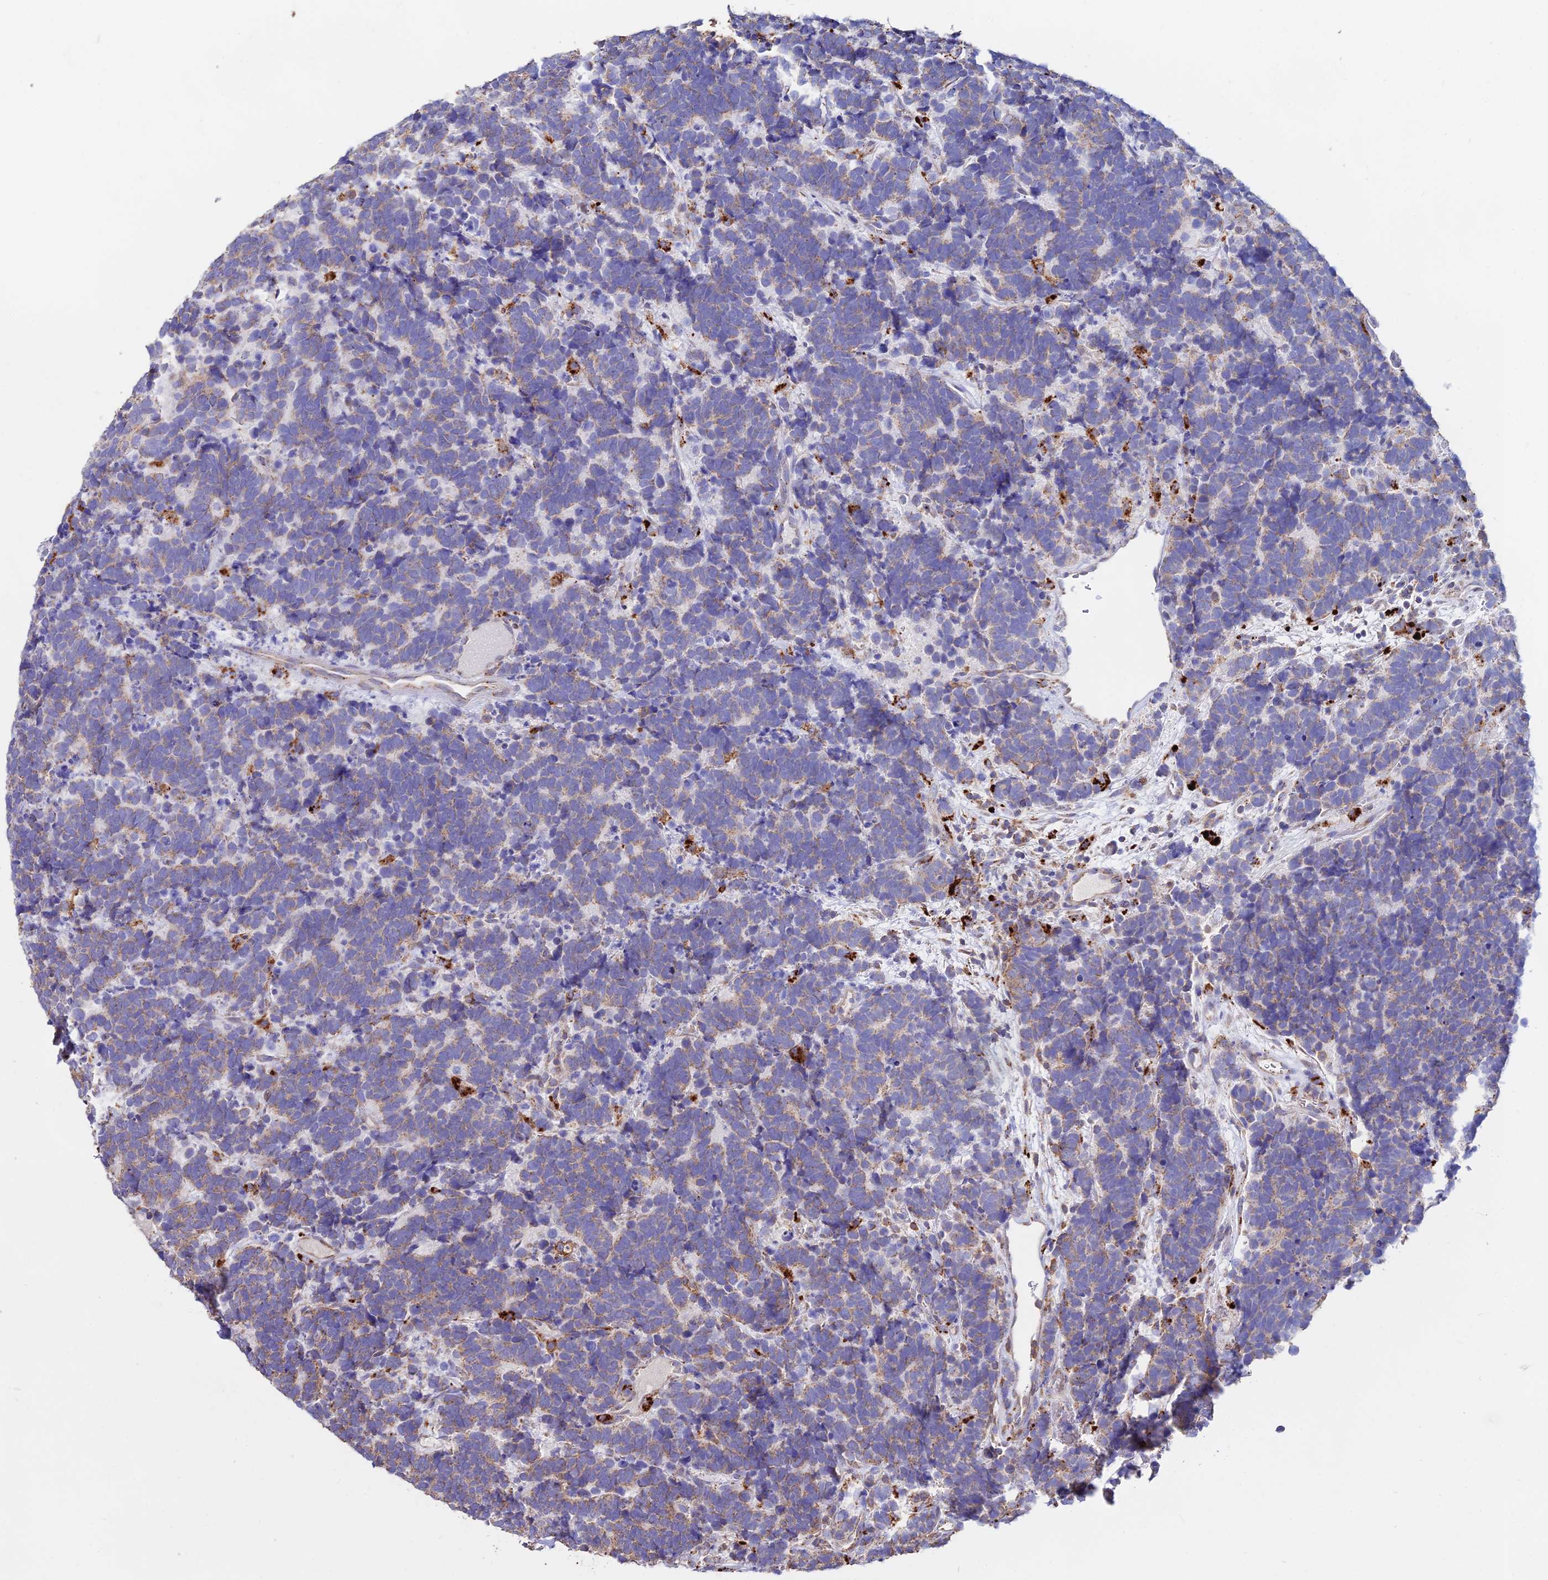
{"staining": {"intensity": "weak", "quantity": "25%-75%", "location": "cytoplasmic/membranous"}, "tissue": "carcinoid", "cell_type": "Tumor cells", "image_type": "cancer", "snomed": [{"axis": "morphology", "description": "Carcinoma, NOS"}, {"axis": "morphology", "description": "Carcinoid, malignant, NOS"}, {"axis": "topography", "description": "Urinary bladder"}], "caption": "This is an image of immunohistochemistry staining of carcinoma, which shows weak positivity in the cytoplasmic/membranous of tumor cells.", "gene": "PNLIPRP3", "patient": {"sex": "male", "age": 57}}